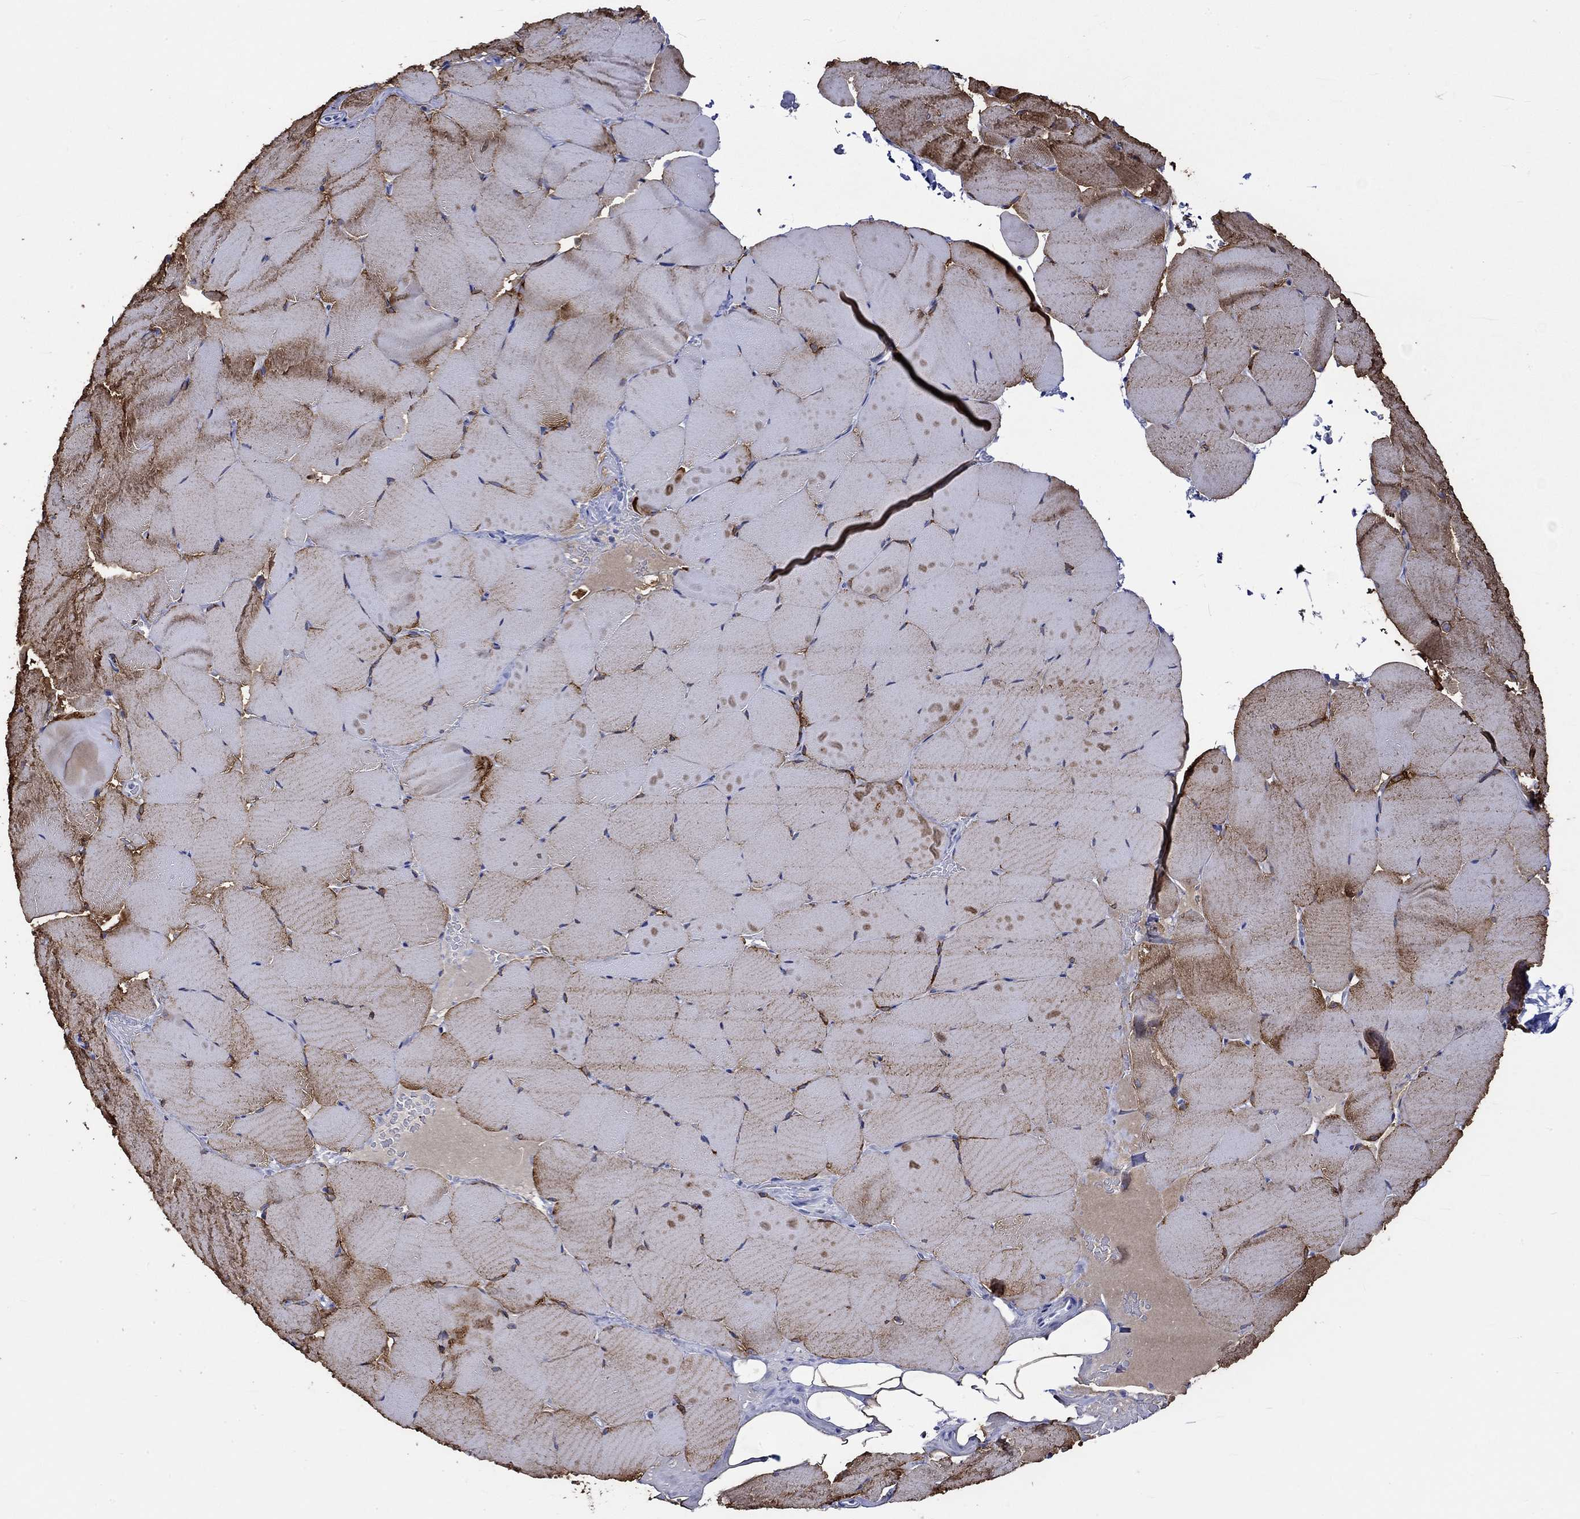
{"staining": {"intensity": "strong", "quantity": "25%-75%", "location": "cytoplasmic/membranous"}, "tissue": "skeletal muscle", "cell_type": "Myocytes", "image_type": "normal", "snomed": [{"axis": "morphology", "description": "Normal tissue, NOS"}, {"axis": "topography", "description": "Skeletal muscle"}], "caption": "About 25%-75% of myocytes in normal skeletal muscle demonstrate strong cytoplasmic/membranous protein staining as visualized by brown immunohistochemical staining.", "gene": "CRYAB", "patient": {"sex": "female", "age": 37}}